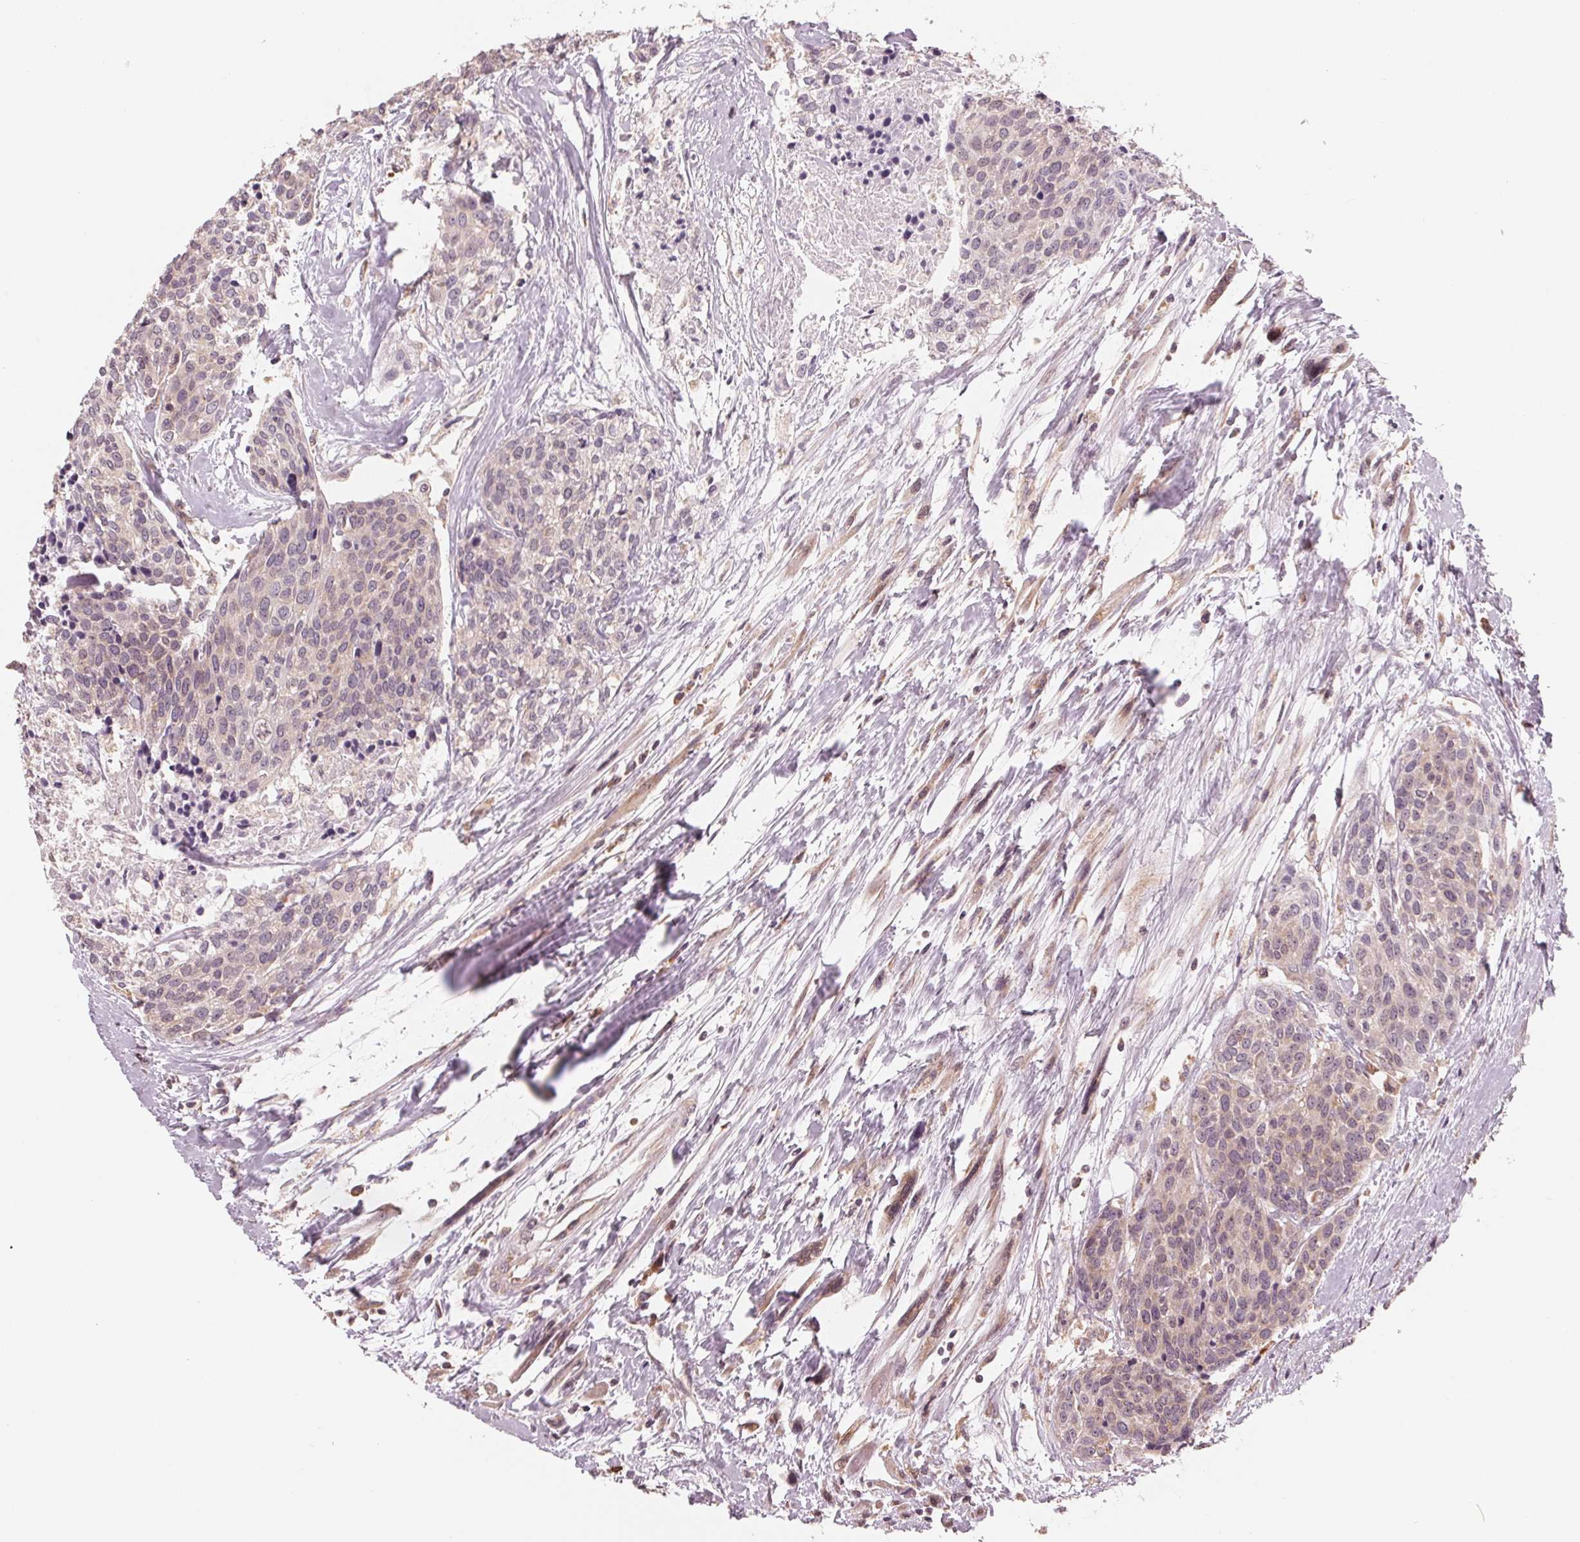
{"staining": {"intensity": "weak", "quantity": "<25%", "location": "cytoplasmic/membranous"}, "tissue": "head and neck cancer", "cell_type": "Tumor cells", "image_type": "cancer", "snomed": [{"axis": "morphology", "description": "Squamous cell carcinoma, NOS"}, {"axis": "topography", "description": "Oral tissue"}, {"axis": "topography", "description": "Head-Neck"}], "caption": "Human head and neck cancer stained for a protein using immunohistochemistry reveals no expression in tumor cells.", "gene": "GIGYF2", "patient": {"sex": "male", "age": 64}}